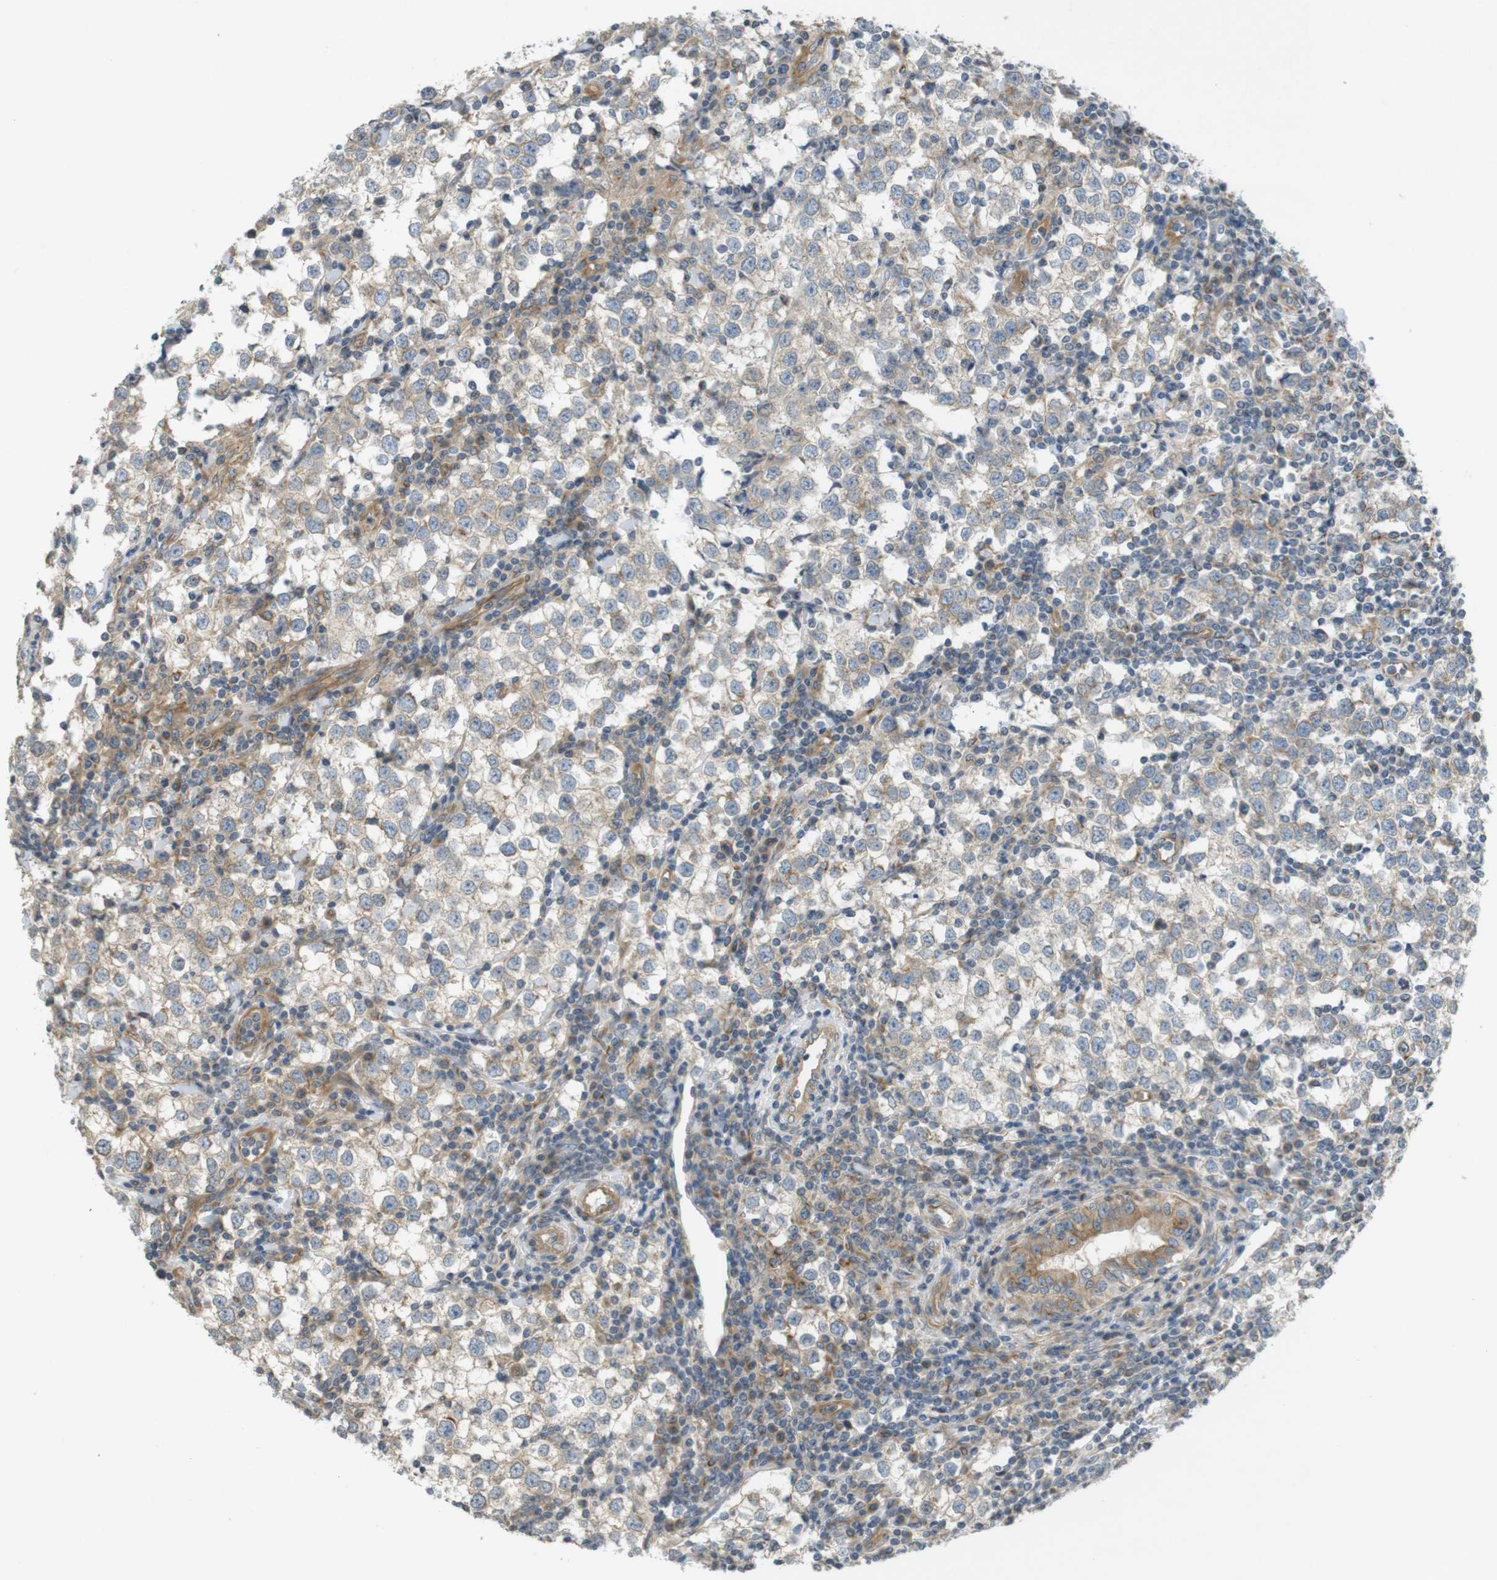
{"staining": {"intensity": "weak", "quantity": "<25%", "location": "cytoplasmic/membranous"}, "tissue": "testis cancer", "cell_type": "Tumor cells", "image_type": "cancer", "snomed": [{"axis": "morphology", "description": "Seminoma, NOS"}, {"axis": "morphology", "description": "Carcinoma, Embryonal, NOS"}, {"axis": "topography", "description": "Testis"}], "caption": "A high-resolution image shows IHC staining of testis cancer (embryonal carcinoma), which demonstrates no significant expression in tumor cells.", "gene": "KIF5B", "patient": {"sex": "male", "age": 36}}